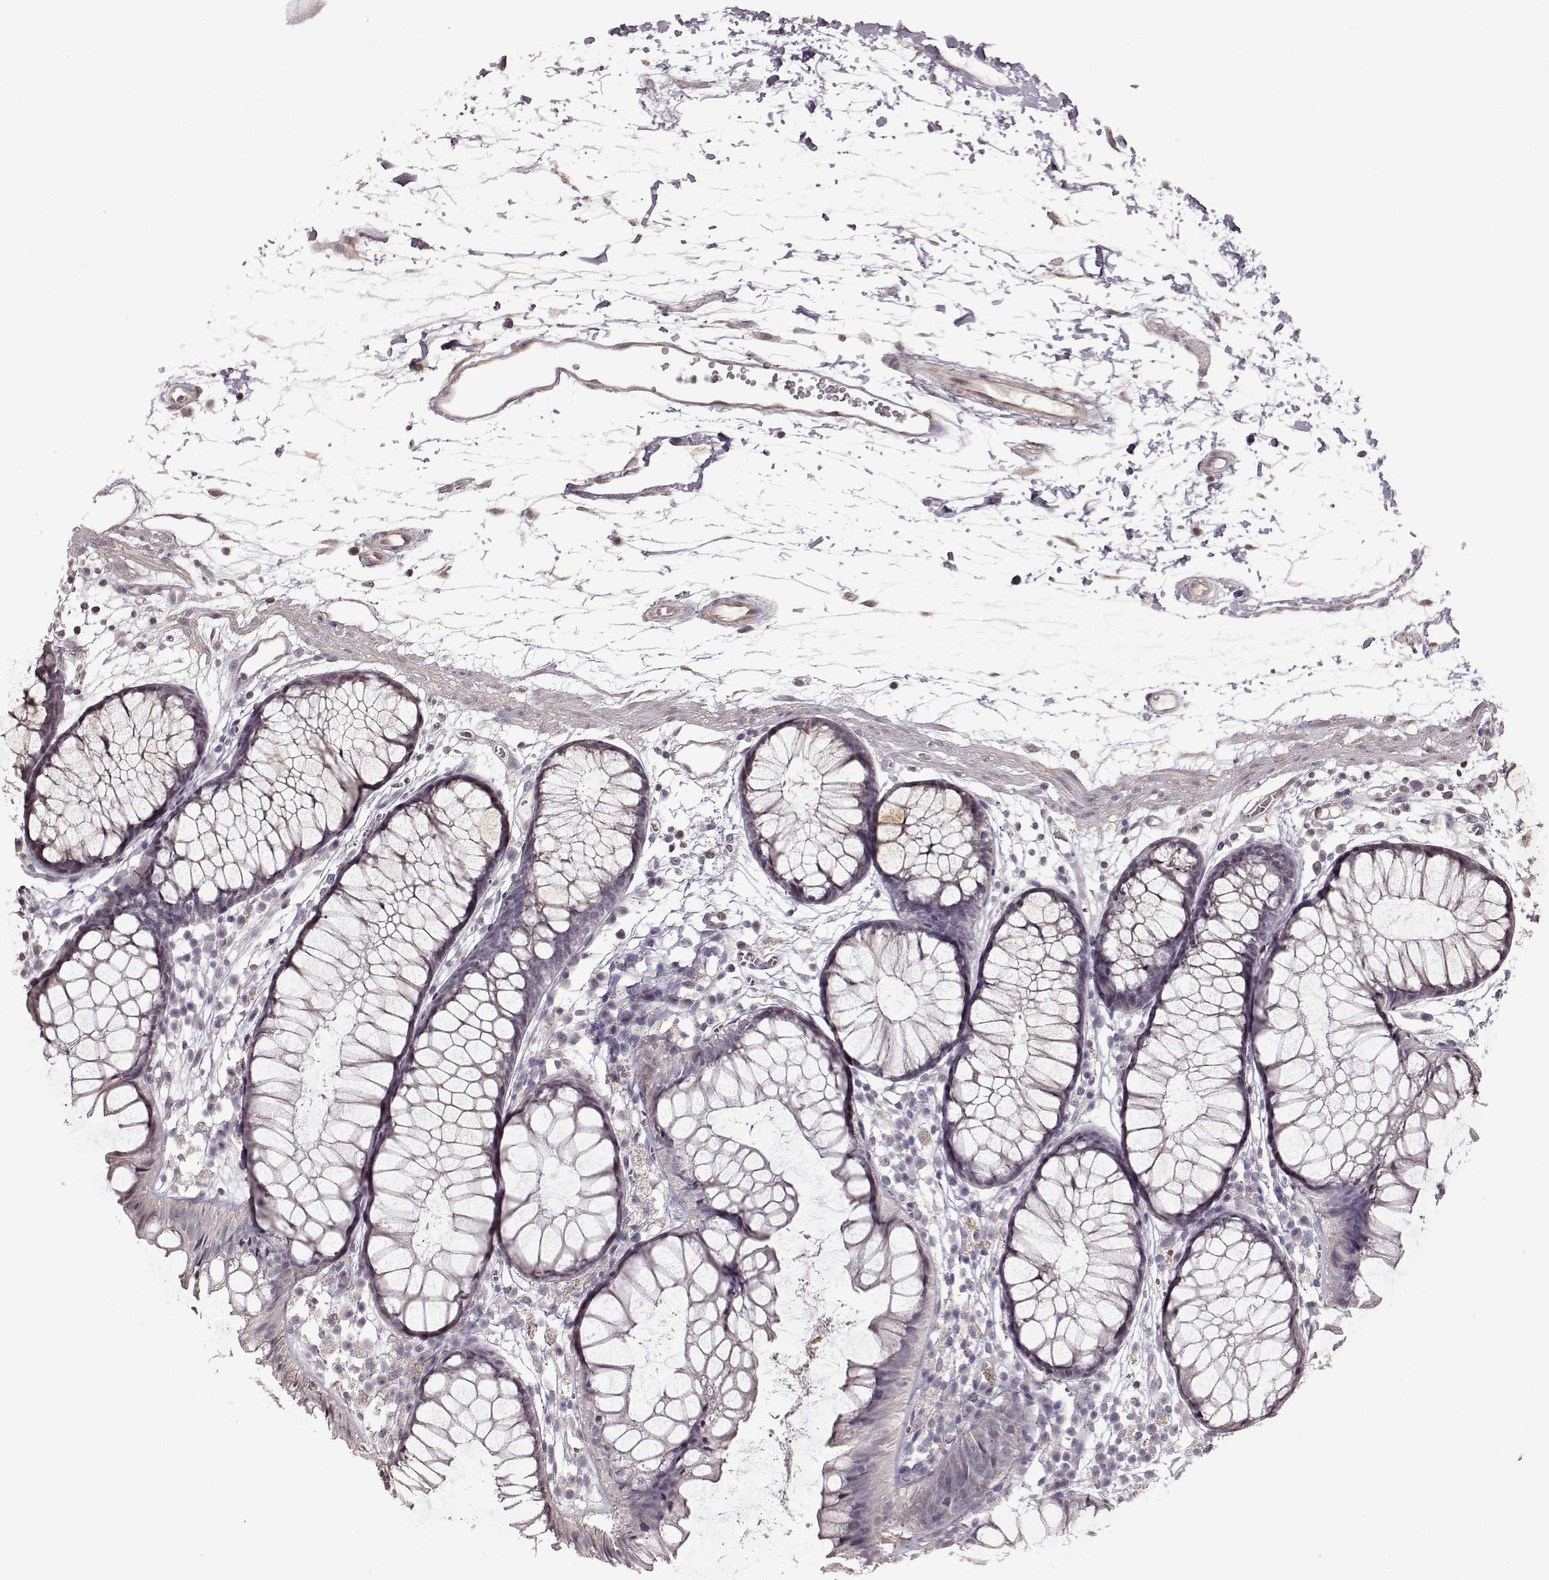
{"staining": {"intensity": "moderate", "quantity": "<25%", "location": "cytoplasmic/membranous"}, "tissue": "colon", "cell_type": "Endothelial cells", "image_type": "normal", "snomed": [{"axis": "morphology", "description": "Normal tissue, NOS"}, {"axis": "morphology", "description": "Adenocarcinoma, NOS"}, {"axis": "topography", "description": "Colon"}], "caption": "A high-resolution image shows immunohistochemistry (IHC) staining of unremarkable colon, which reveals moderate cytoplasmic/membranous staining in approximately <25% of endothelial cells.", "gene": "FSHB", "patient": {"sex": "male", "age": 65}}